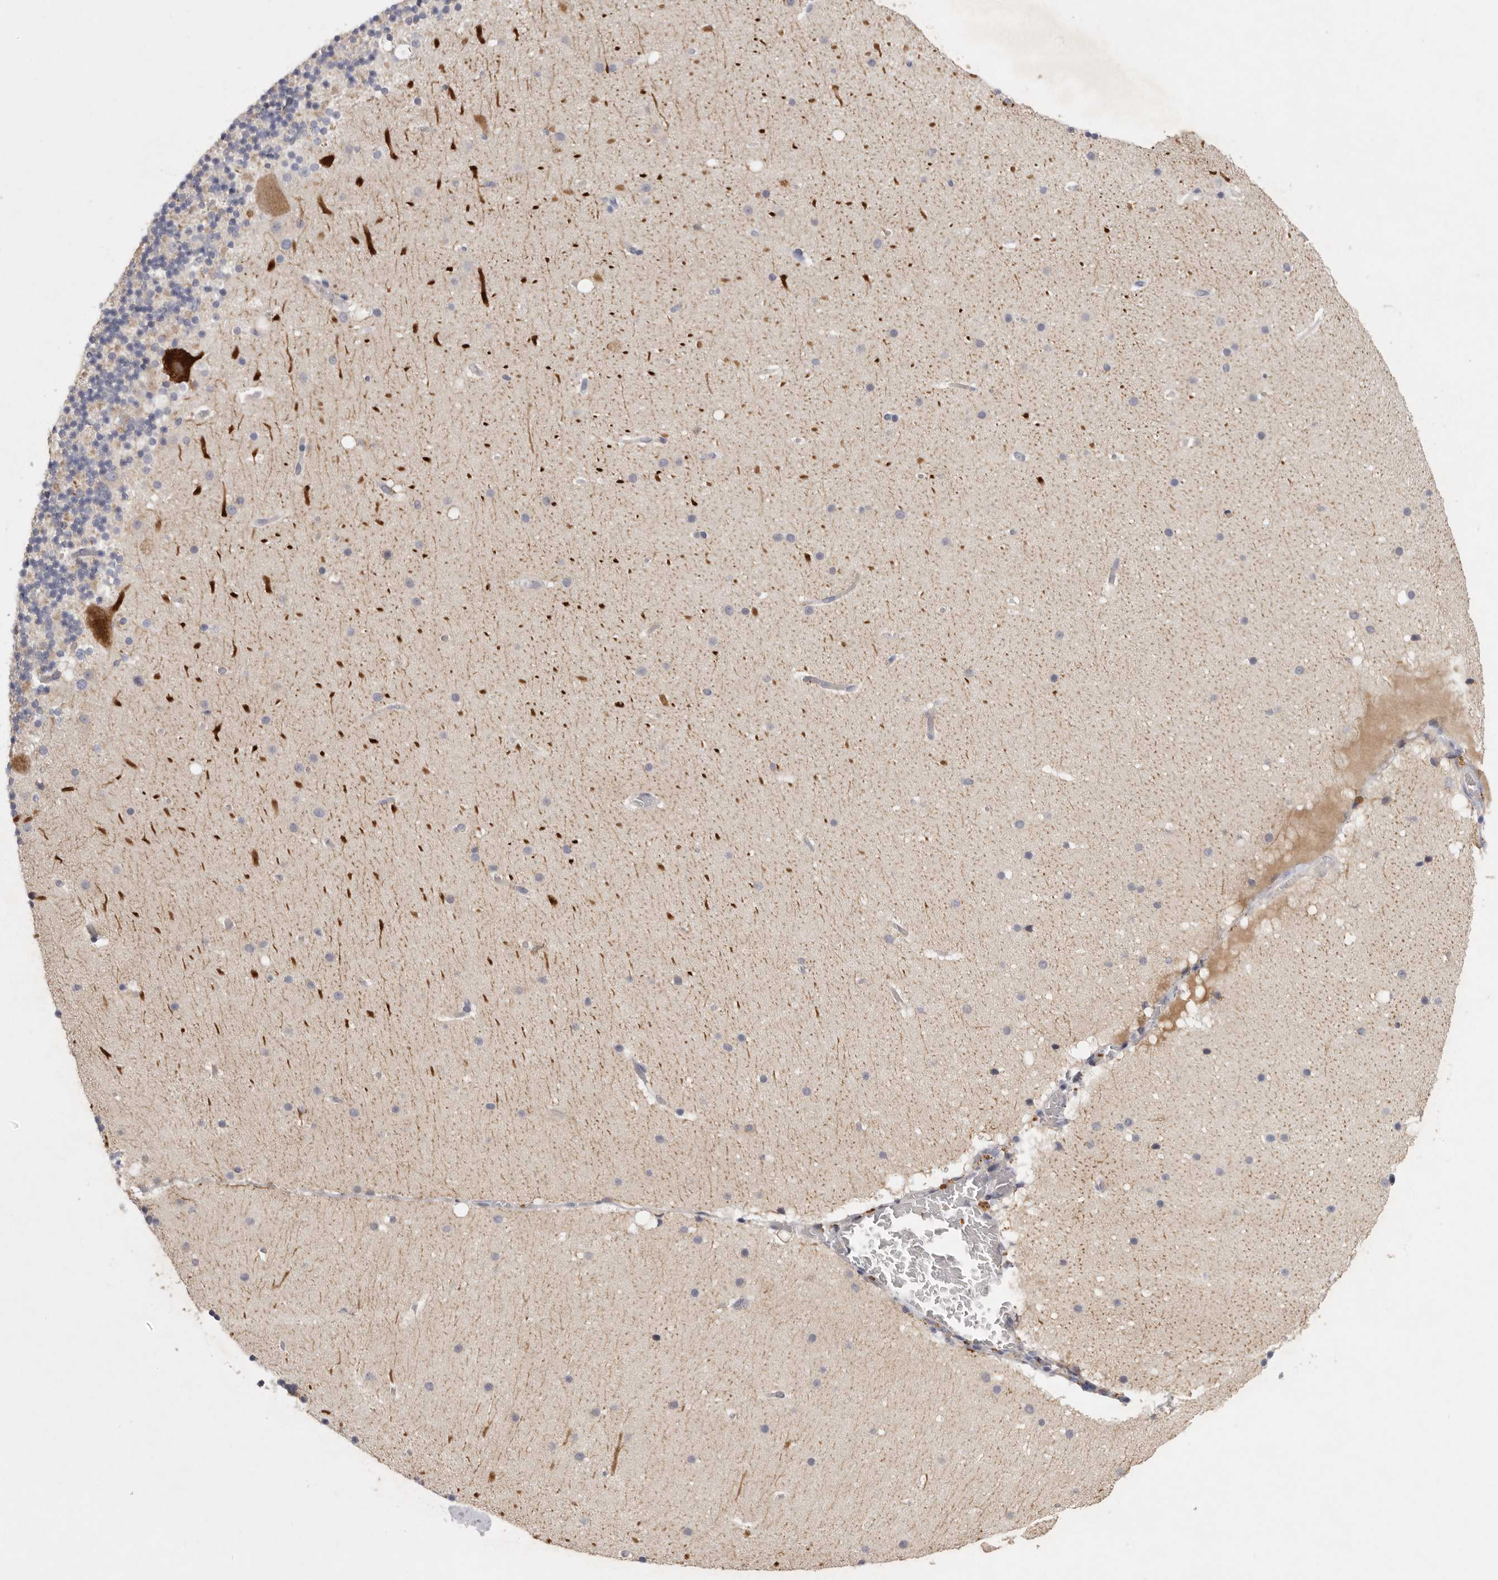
{"staining": {"intensity": "negative", "quantity": "none", "location": "none"}, "tissue": "cerebellum", "cell_type": "Cells in granular layer", "image_type": "normal", "snomed": [{"axis": "morphology", "description": "Normal tissue, NOS"}, {"axis": "topography", "description": "Cerebellum"}], "caption": "A photomicrograph of human cerebellum is negative for staining in cells in granular layer. (Immunohistochemistry (ihc), brightfield microscopy, high magnification).", "gene": "CFAP298", "patient": {"sex": "male", "age": 57}}